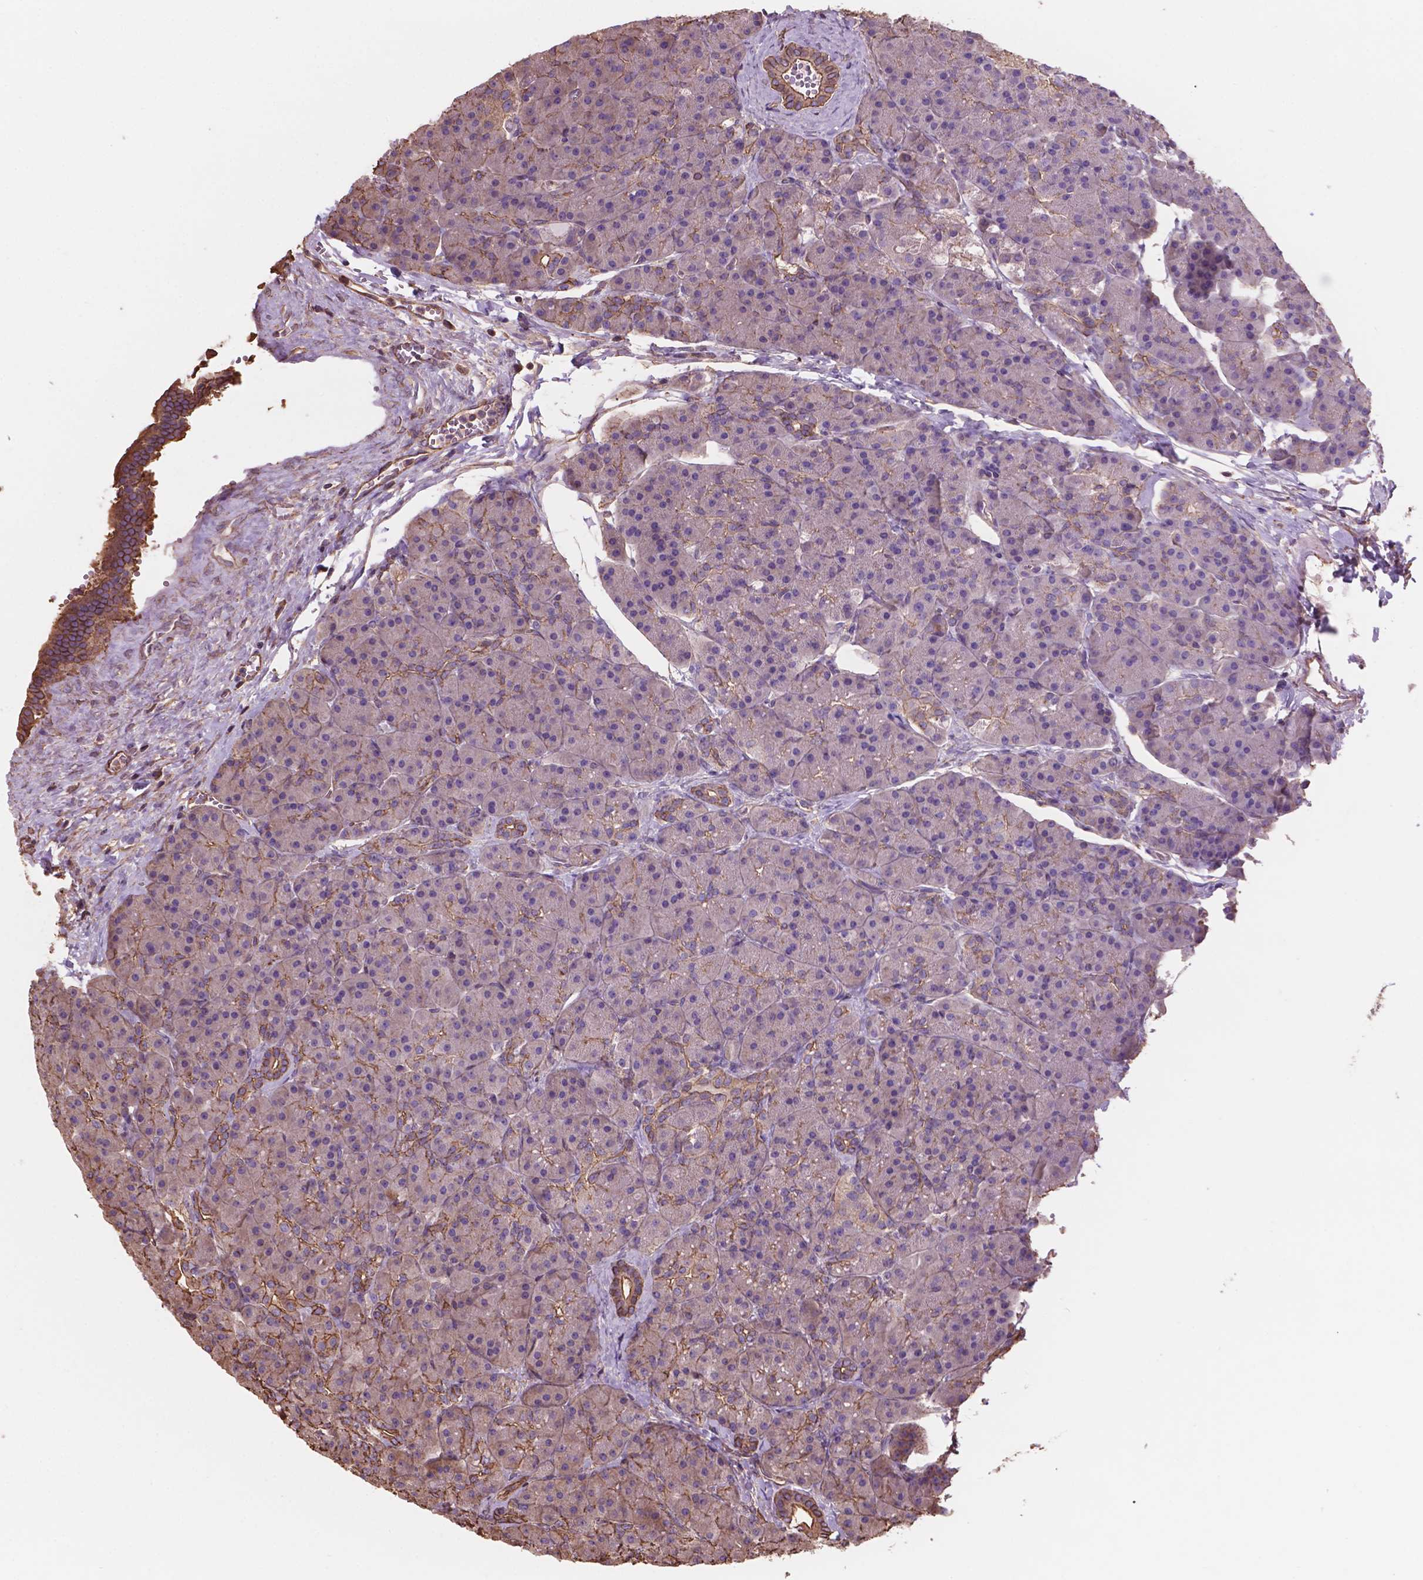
{"staining": {"intensity": "moderate", "quantity": "25%-75%", "location": "cytoplasmic/membranous"}, "tissue": "pancreas", "cell_type": "Exocrine glandular cells", "image_type": "normal", "snomed": [{"axis": "morphology", "description": "Normal tissue, NOS"}, {"axis": "topography", "description": "Pancreas"}], "caption": "A high-resolution micrograph shows IHC staining of unremarkable pancreas, which exhibits moderate cytoplasmic/membranous expression in approximately 25%-75% of exocrine glandular cells.", "gene": "NIPA2", "patient": {"sex": "male", "age": 57}}